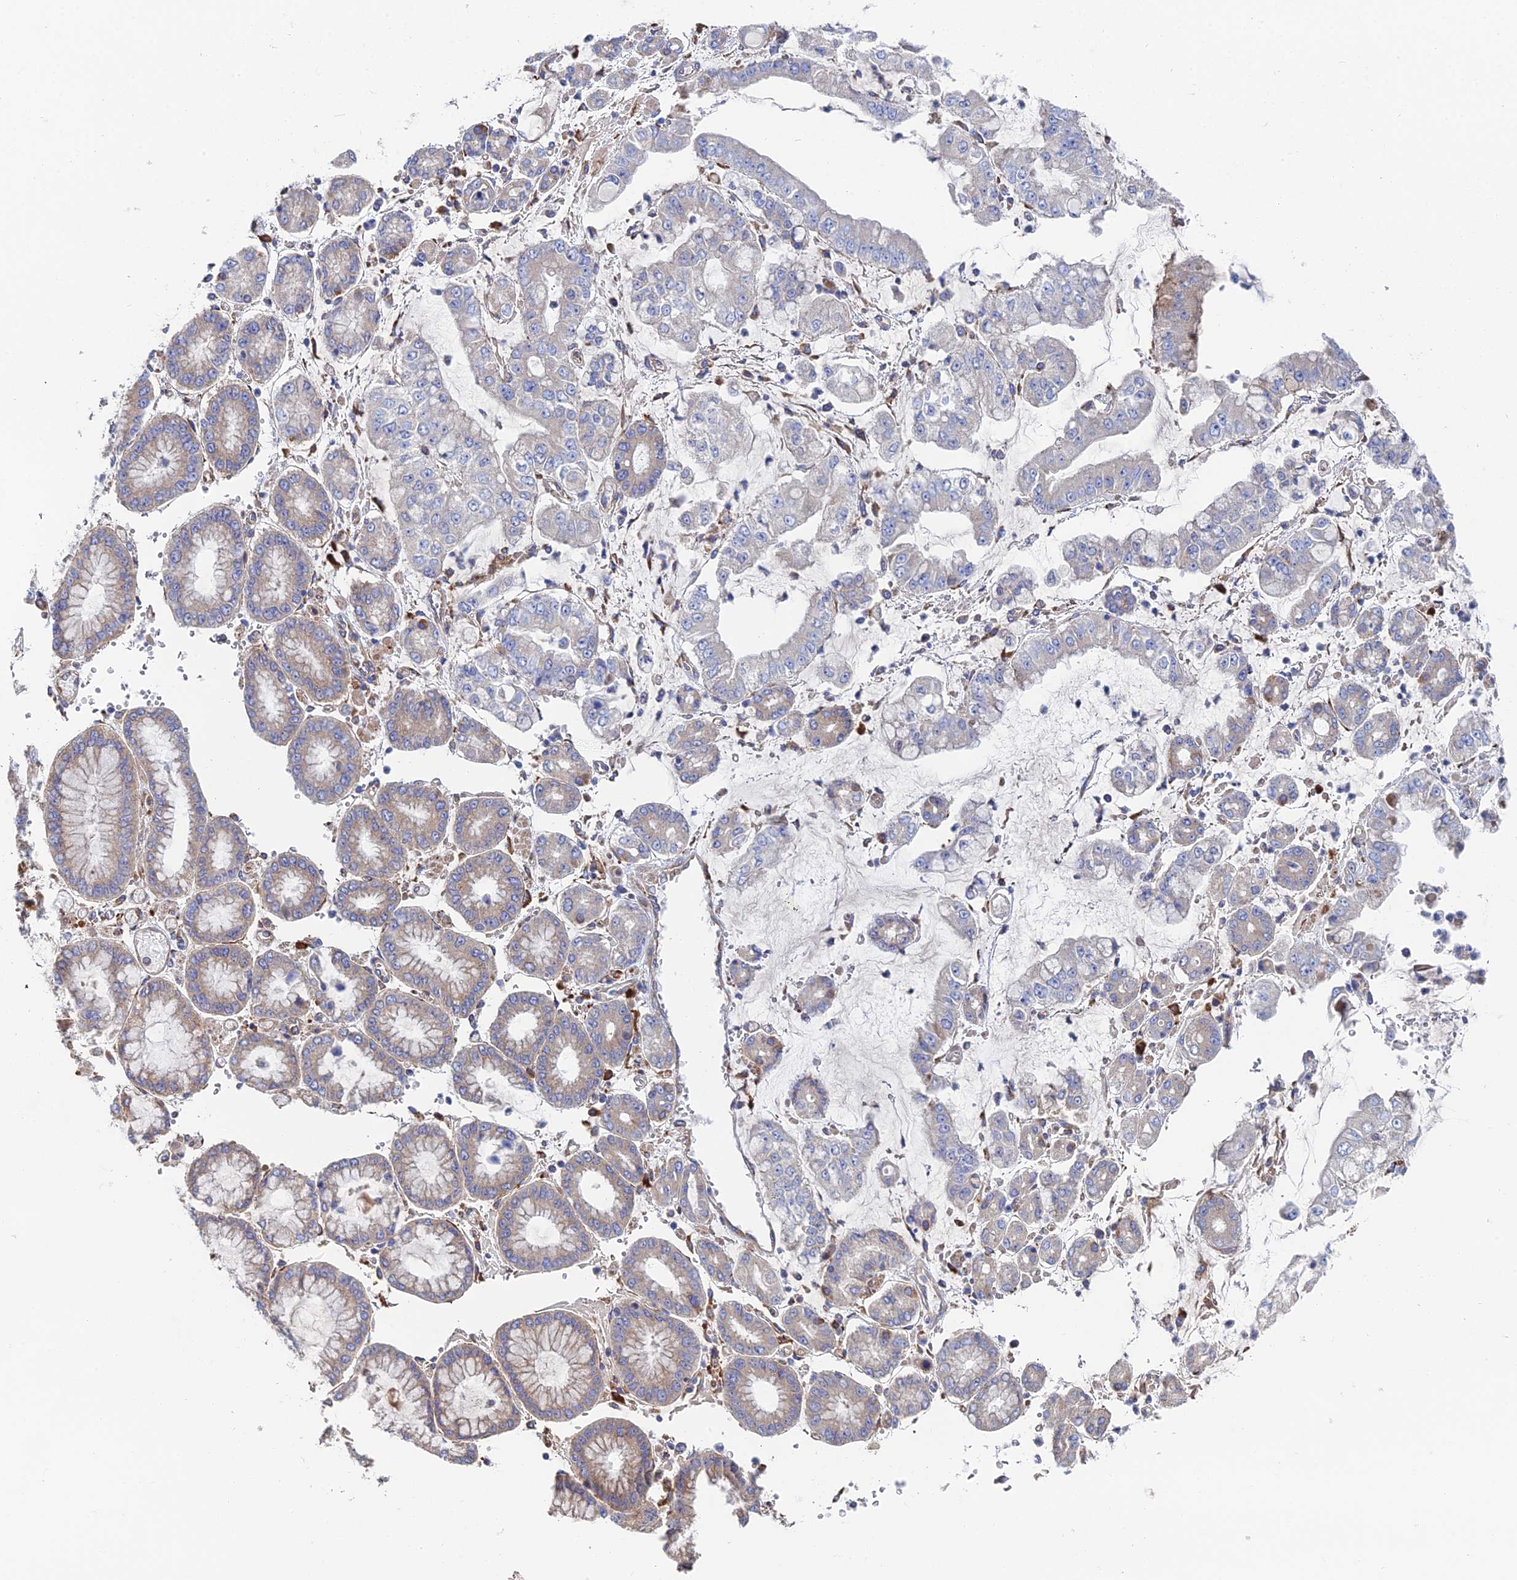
{"staining": {"intensity": "weak", "quantity": "<25%", "location": "cytoplasmic/membranous"}, "tissue": "stomach cancer", "cell_type": "Tumor cells", "image_type": "cancer", "snomed": [{"axis": "morphology", "description": "Adenocarcinoma, NOS"}, {"axis": "topography", "description": "Stomach"}], "caption": "Immunohistochemical staining of human stomach cancer demonstrates no significant expression in tumor cells.", "gene": "CLCN3", "patient": {"sex": "male", "age": 76}}